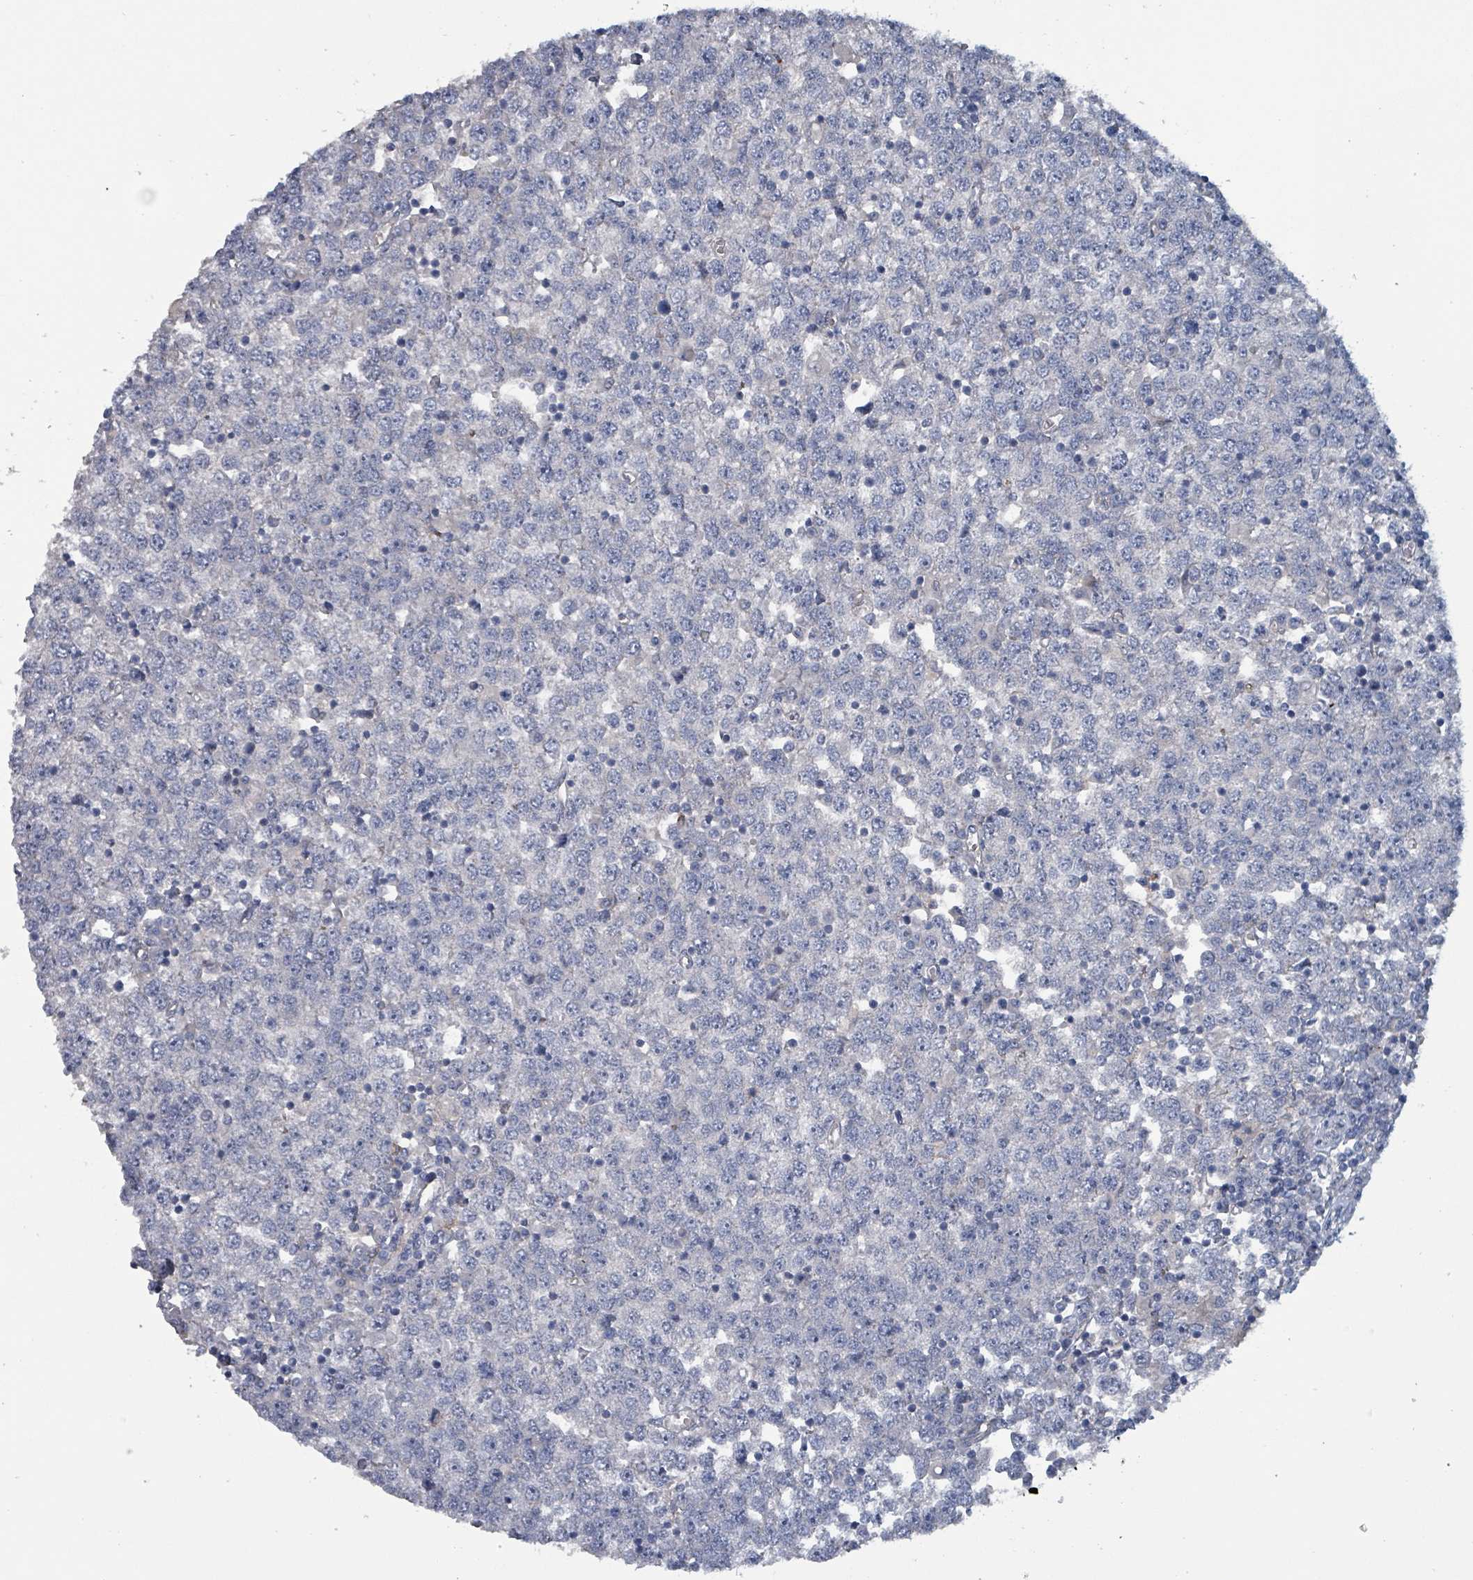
{"staining": {"intensity": "negative", "quantity": "none", "location": "none"}, "tissue": "testis cancer", "cell_type": "Tumor cells", "image_type": "cancer", "snomed": [{"axis": "morphology", "description": "Seminoma, NOS"}, {"axis": "topography", "description": "Testis"}], "caption": "Immunohistochemical staining of human testis seminoma reveals no significant staining in tumor cells.", "gene": "TAAR5", "patient": {"sex": "male", "age": 65}}